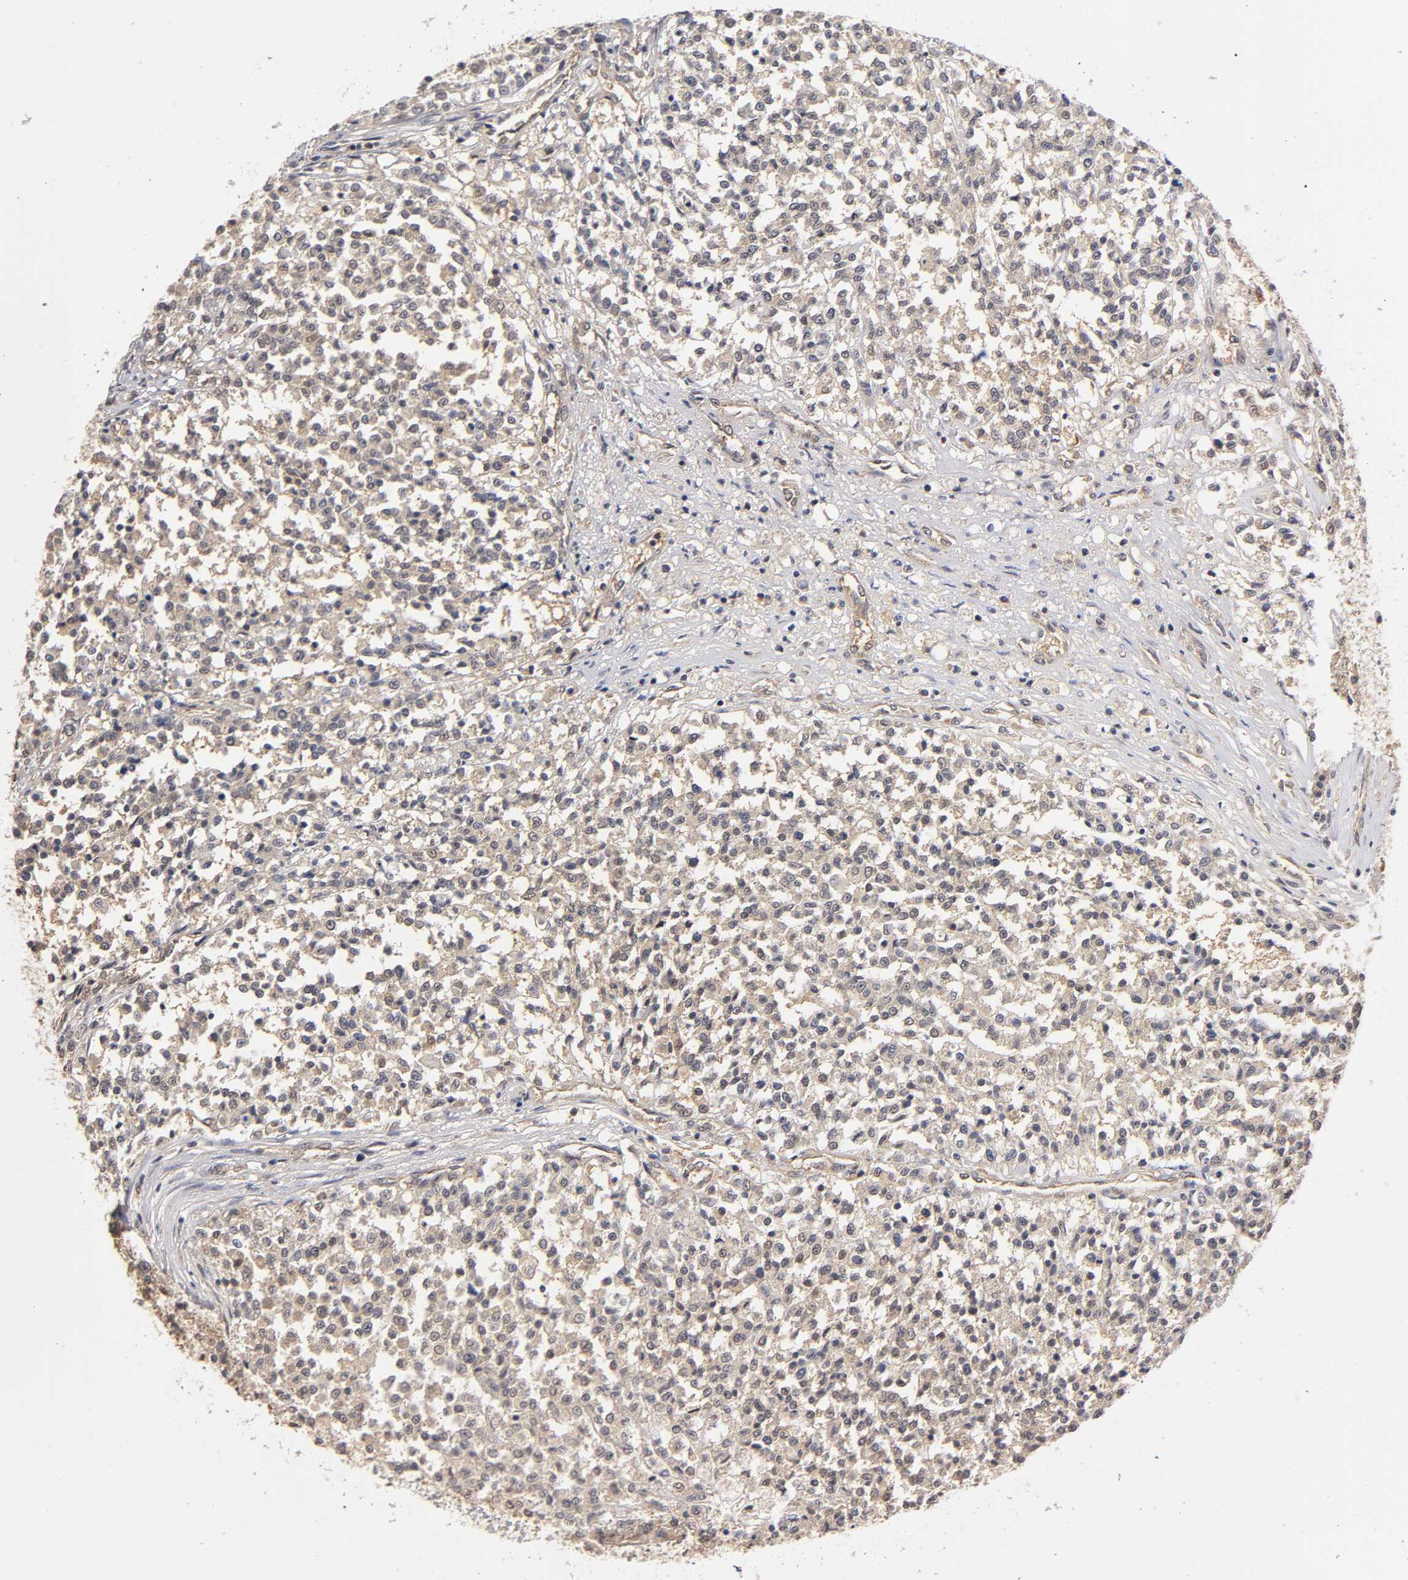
{"staining": {"intensity": "negative", "quantity": "none", "location": "none"}, "tissue": "testis cancer", "cell_type": "Tumor cells", "image_type": "cancer", "snomed": [{"axis": "morphology", "description": "Seminoma, NOS"}, {"axis": "topography", "description": "Testis"}], "caption": "Immunohistochemical staining of human testis cancer (seminoma) displays no significant staining in tumor cells.", "gene": "PDE5A", "patient": {"sex": "male", "age": 59}}